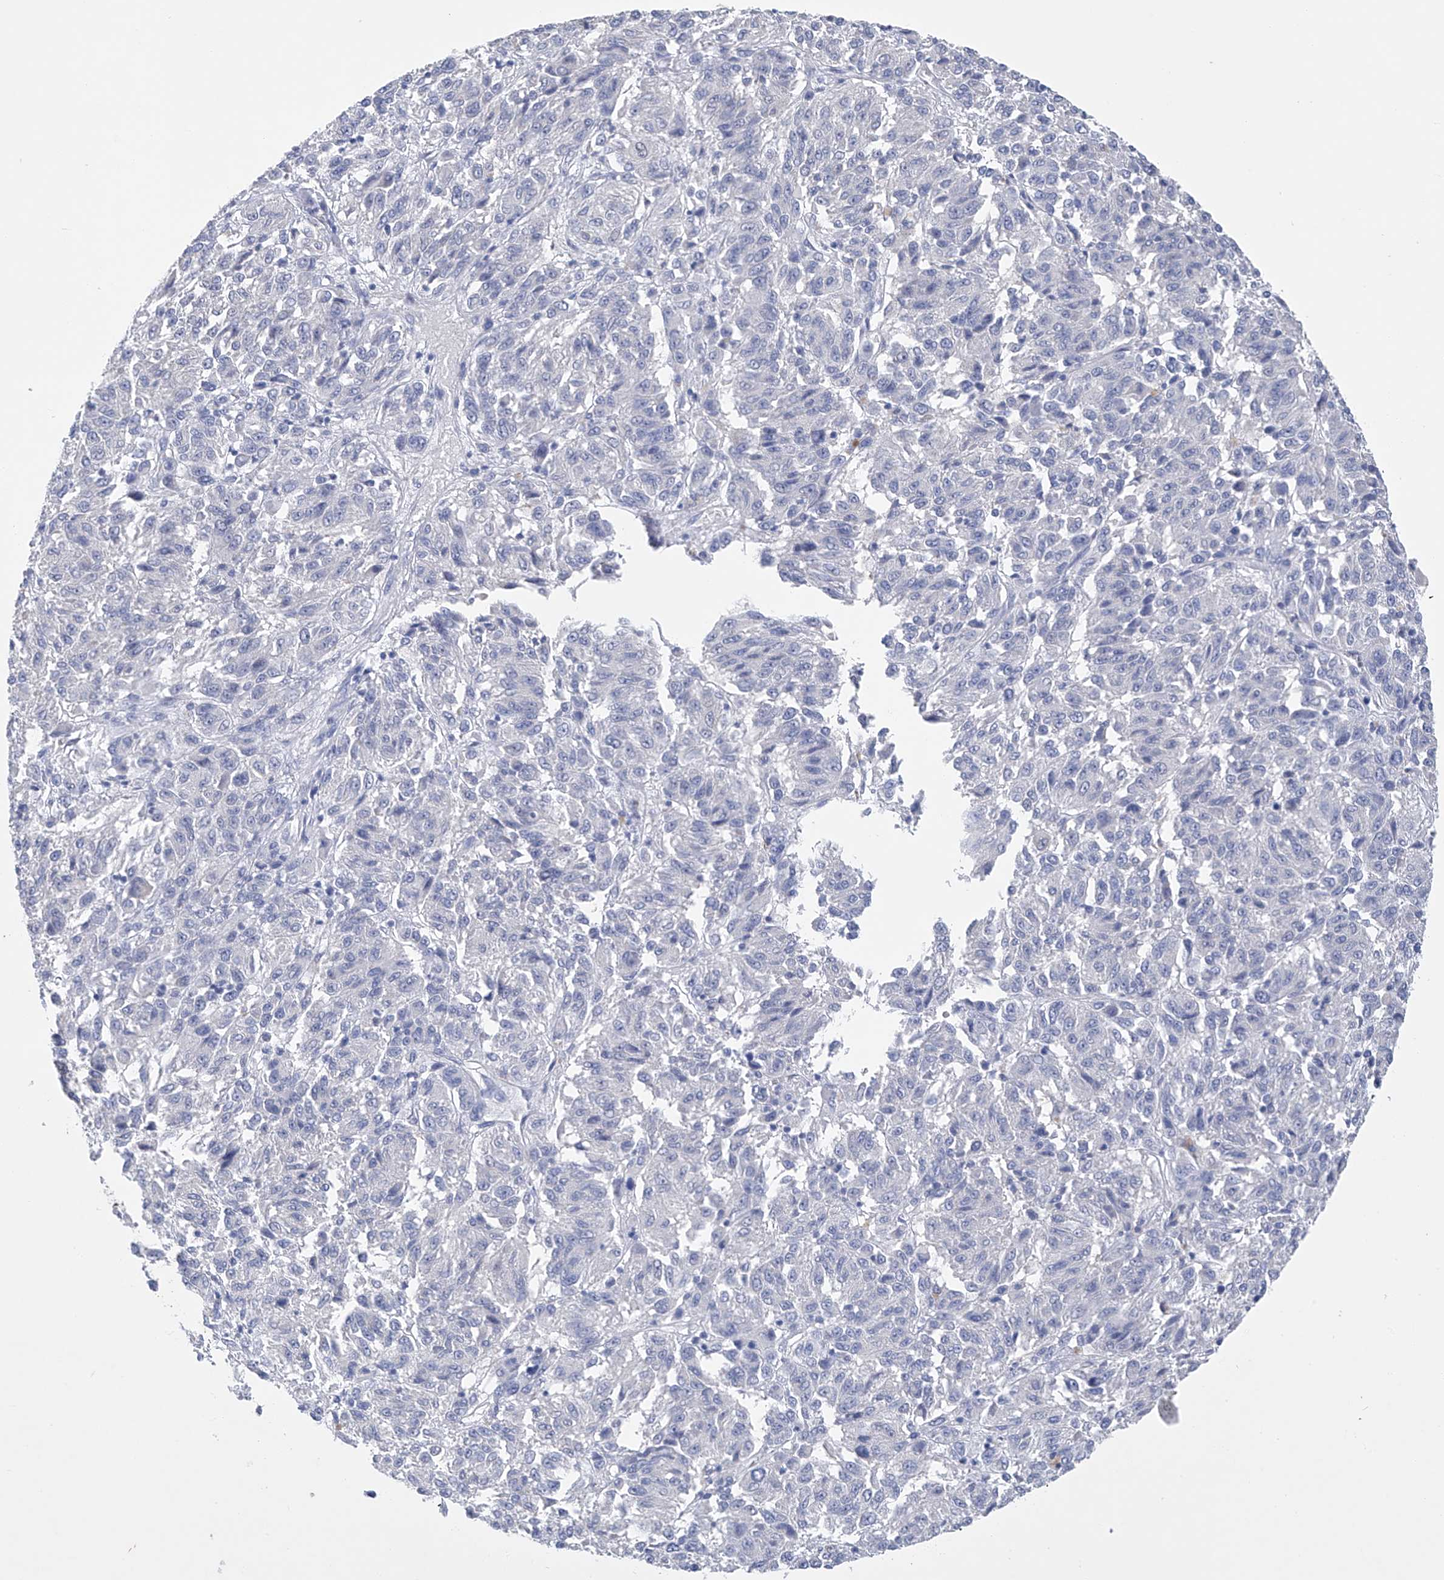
{"staining": {"intensity": "negative", "quantity": "none", "location": "none"}, "tissue": "melanoma", "cell_type": "Tumor cells", "image_type": "cancer", "snomed": [{"axis": "morphology", "description": "Malignant melanoma, Metastatic site"}, {"axis": "topography", "description": "Lung"}], "caption": "DAB (3,3'-diaminobenzidine) immunohistochemical staining of human malignant melanoma (metastatic site) displays no significant positivity in tumor cells.", "gene": "ADRA1A", "patient": {"sex": "male", "age": 64}}